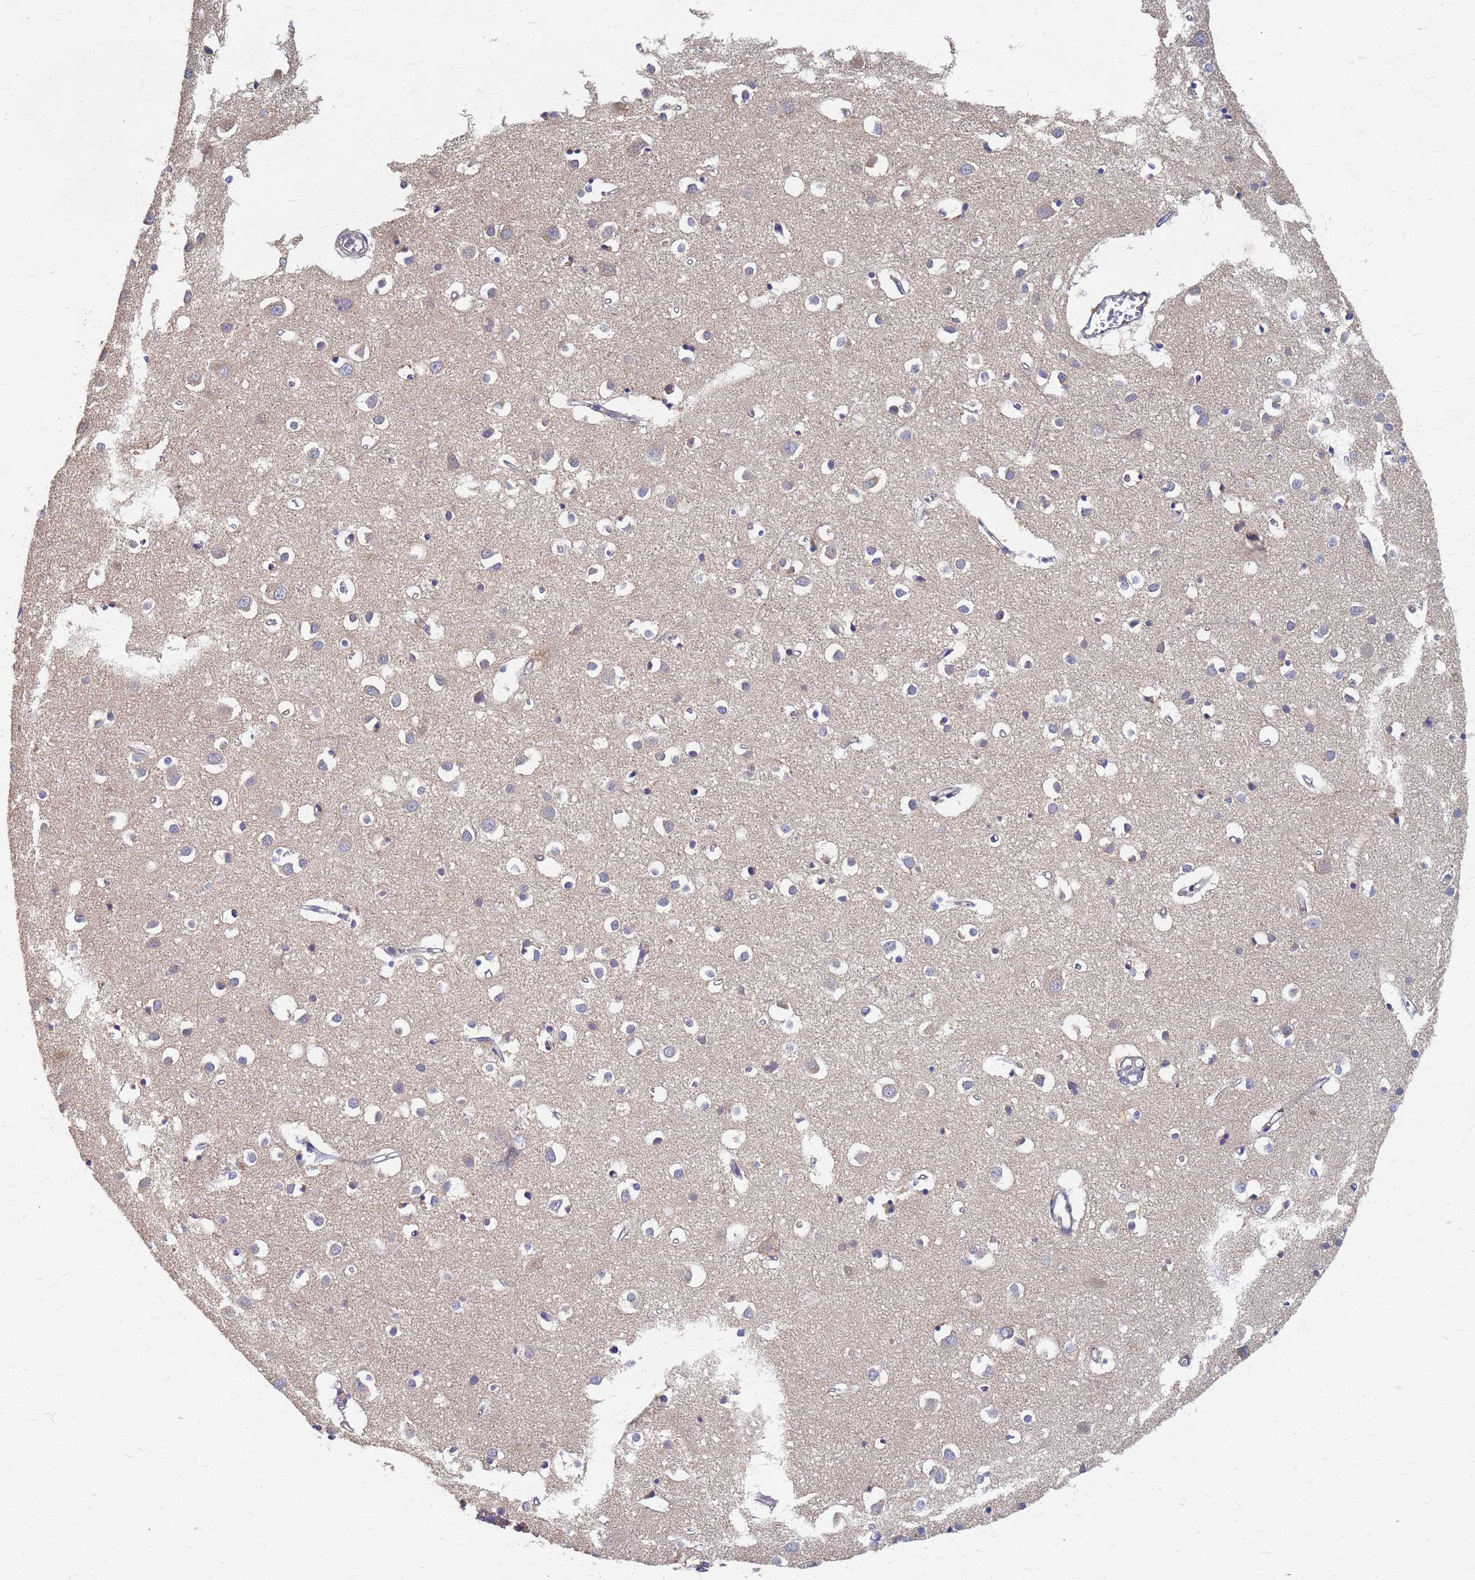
{"staining": {"intensity": "negative", "quantity": "none", "location": "none"}, "tissue": "cerebral cortex", "cell_type": "Endothelial cells", "image_type": "normal", "snomed": [{"axis": "morphology", "description": "Normal tissue, NOS"}, {"axis": "topography", "description": "Cerebral cortex"}], "caption": "Micrograph shows no protein positivity in endothelial cells of normal cerebral cortex.", "gene": "KRCC1", "patient": {"sex": "female", "age": 64}}